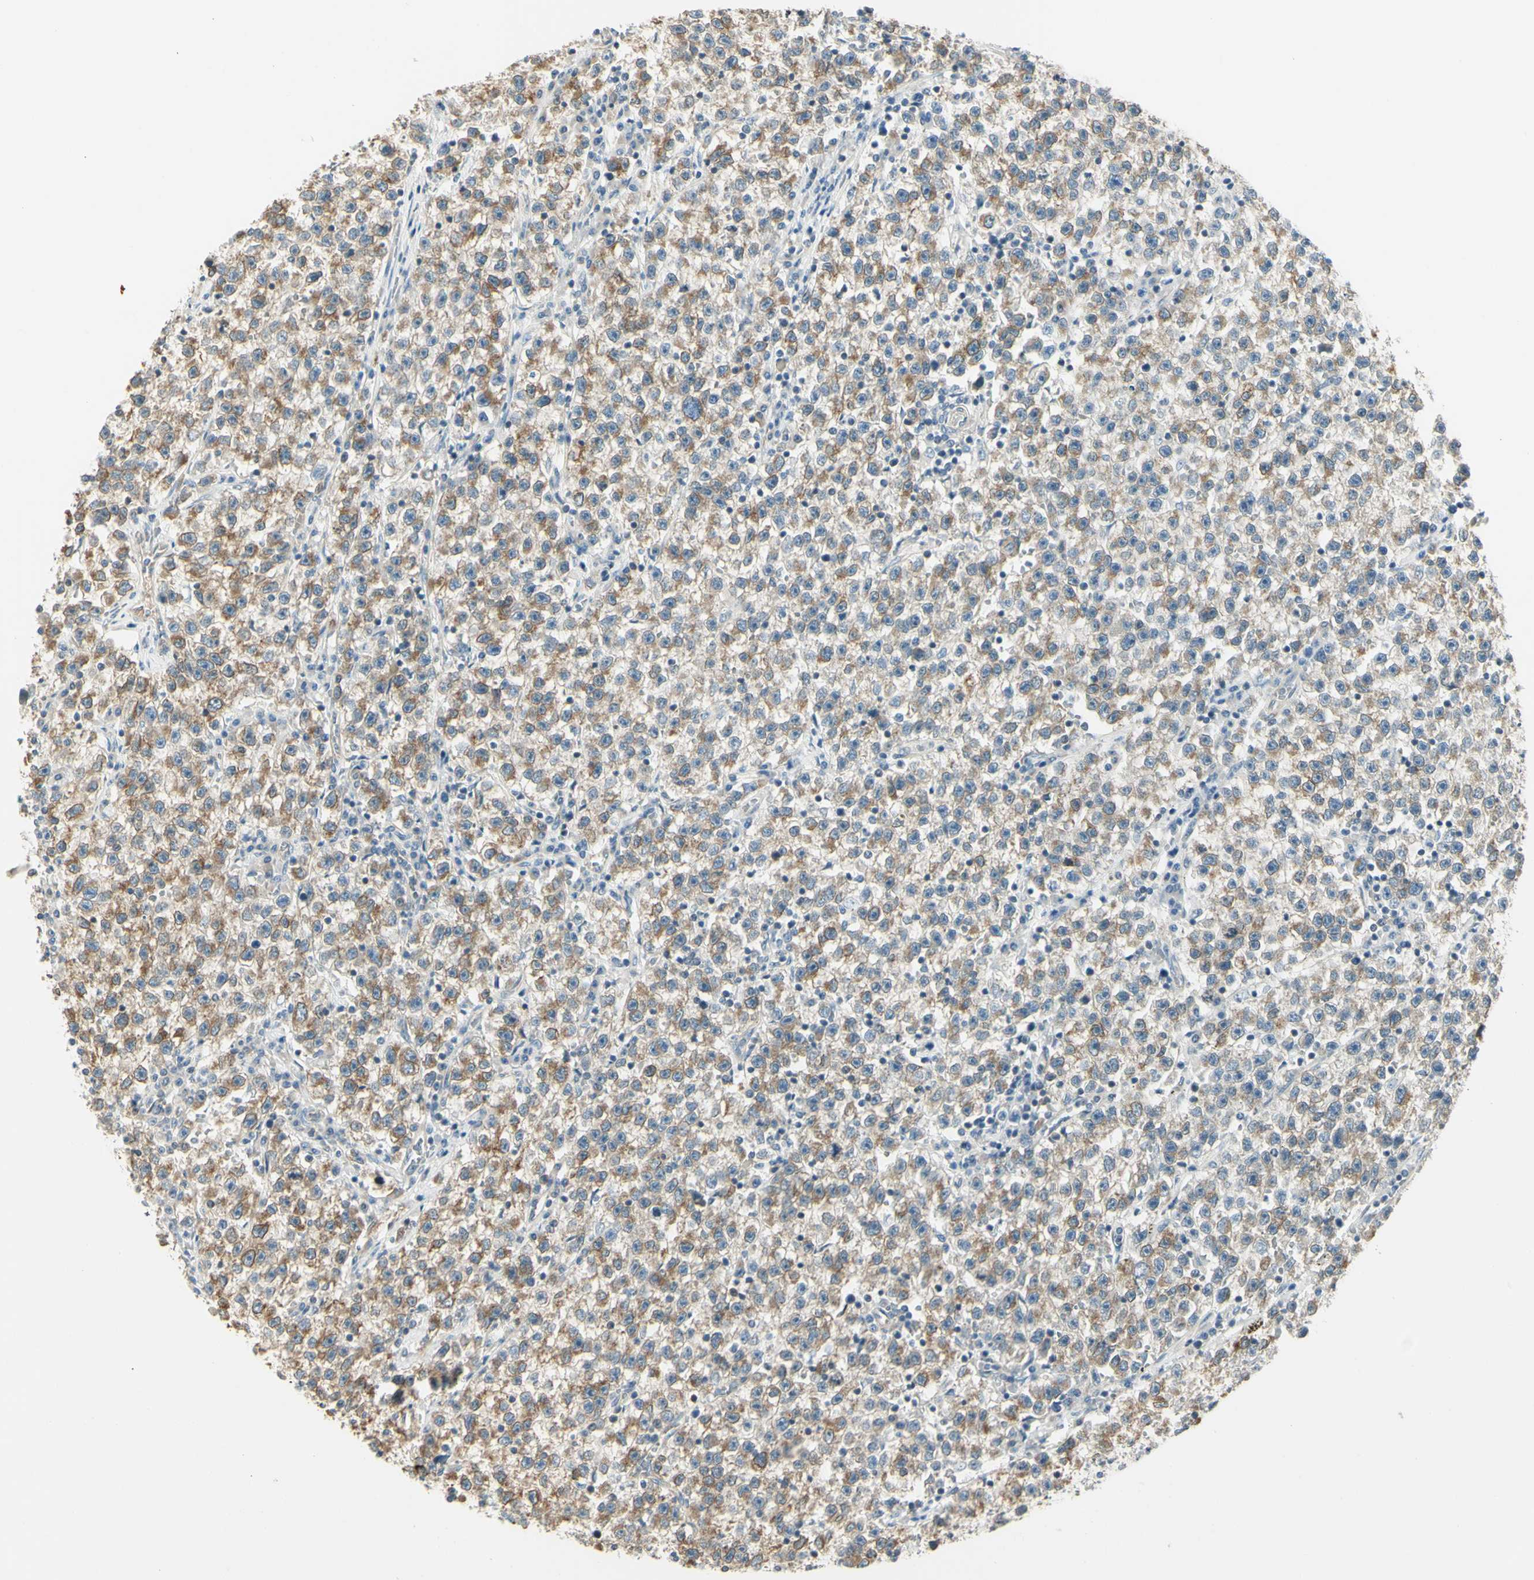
{"staining": {"intensity": "weak", "quantity": ">75%", "location": "cytoplasmic/membranous"}, "tissue": "testis cancer", "cell_type": "Tumor cells", "image_type": "cancer", "snomed": [{"axis": "morphology", "description": "Seminoma, NOS"}, {"axis": "topography", "description": "Testis"}], "caption": "The histopathology image reveals a brown stain indicating the presence of a protein in the cytoplasmic/membranous of tumor cells in testis seminoma. Using DAB (3,3'-diaminobenzidine) (brown) and hematoxylin (blue) stains, captured at high magnification using brightfield microscopy.", "gene": "IGDCC4", "patient": {"sex": "male", "age": 22}}